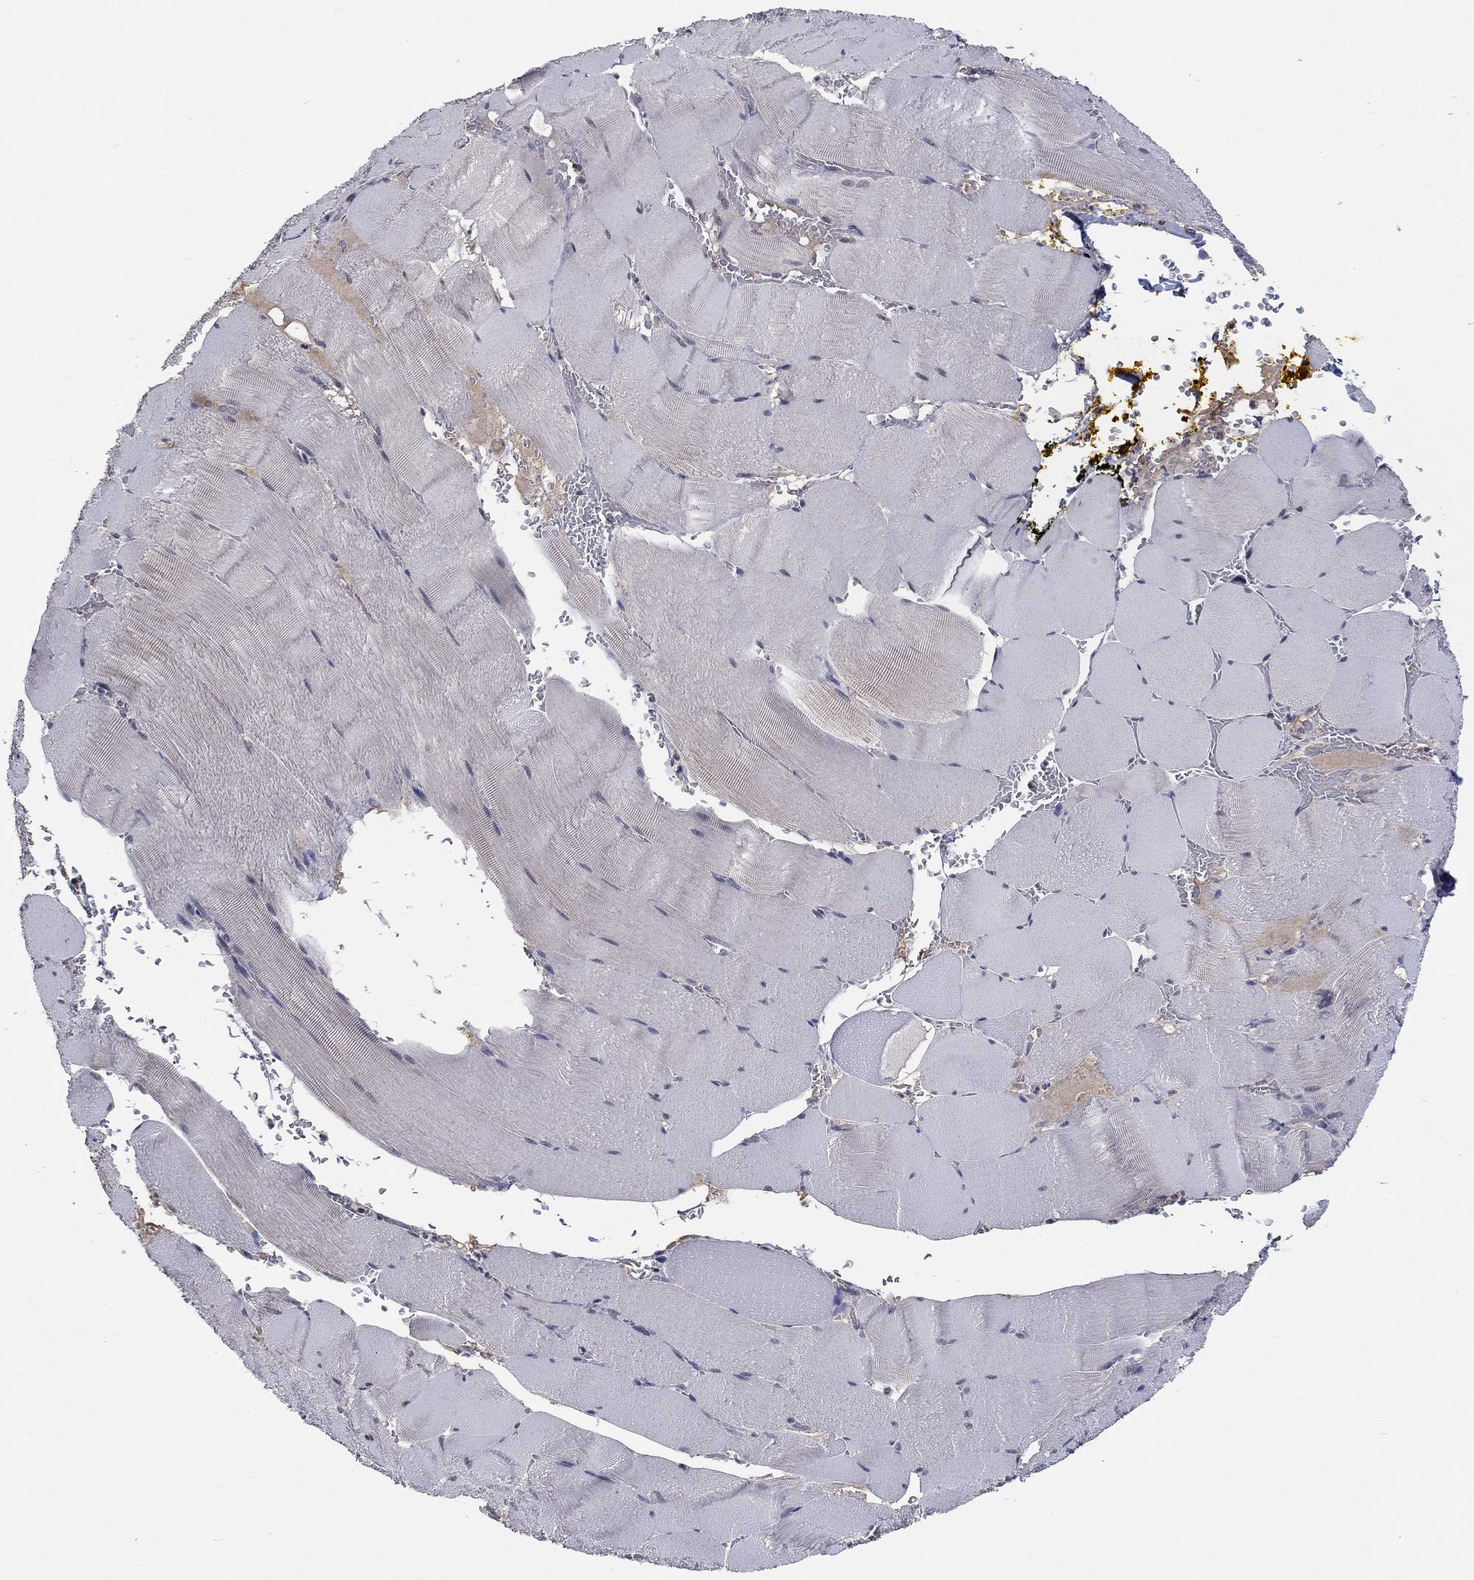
{"staining": {"intensity": "negative", "quantity": "none", "location": "none"}, "tissue": "skeletal muscle", "cell_type": "Myocytes", "image_type": "normal", "snomed": [{"axis": "morphology", "description": "Normal tissue, NOS"}, {"axis": "topography", "description": "Skeletal muscle"}], "caption": "Immunohistochemistry image of unremarkable human skeletal muscle stained for a protein (brown), which exhibits no staining in myocytes. (DAB (3,3'-diaminobenzidine) IHC with hematoxylin counter stain).", "gene": "ZBTB18", "patient": {"sex": "male", "age": 56}}